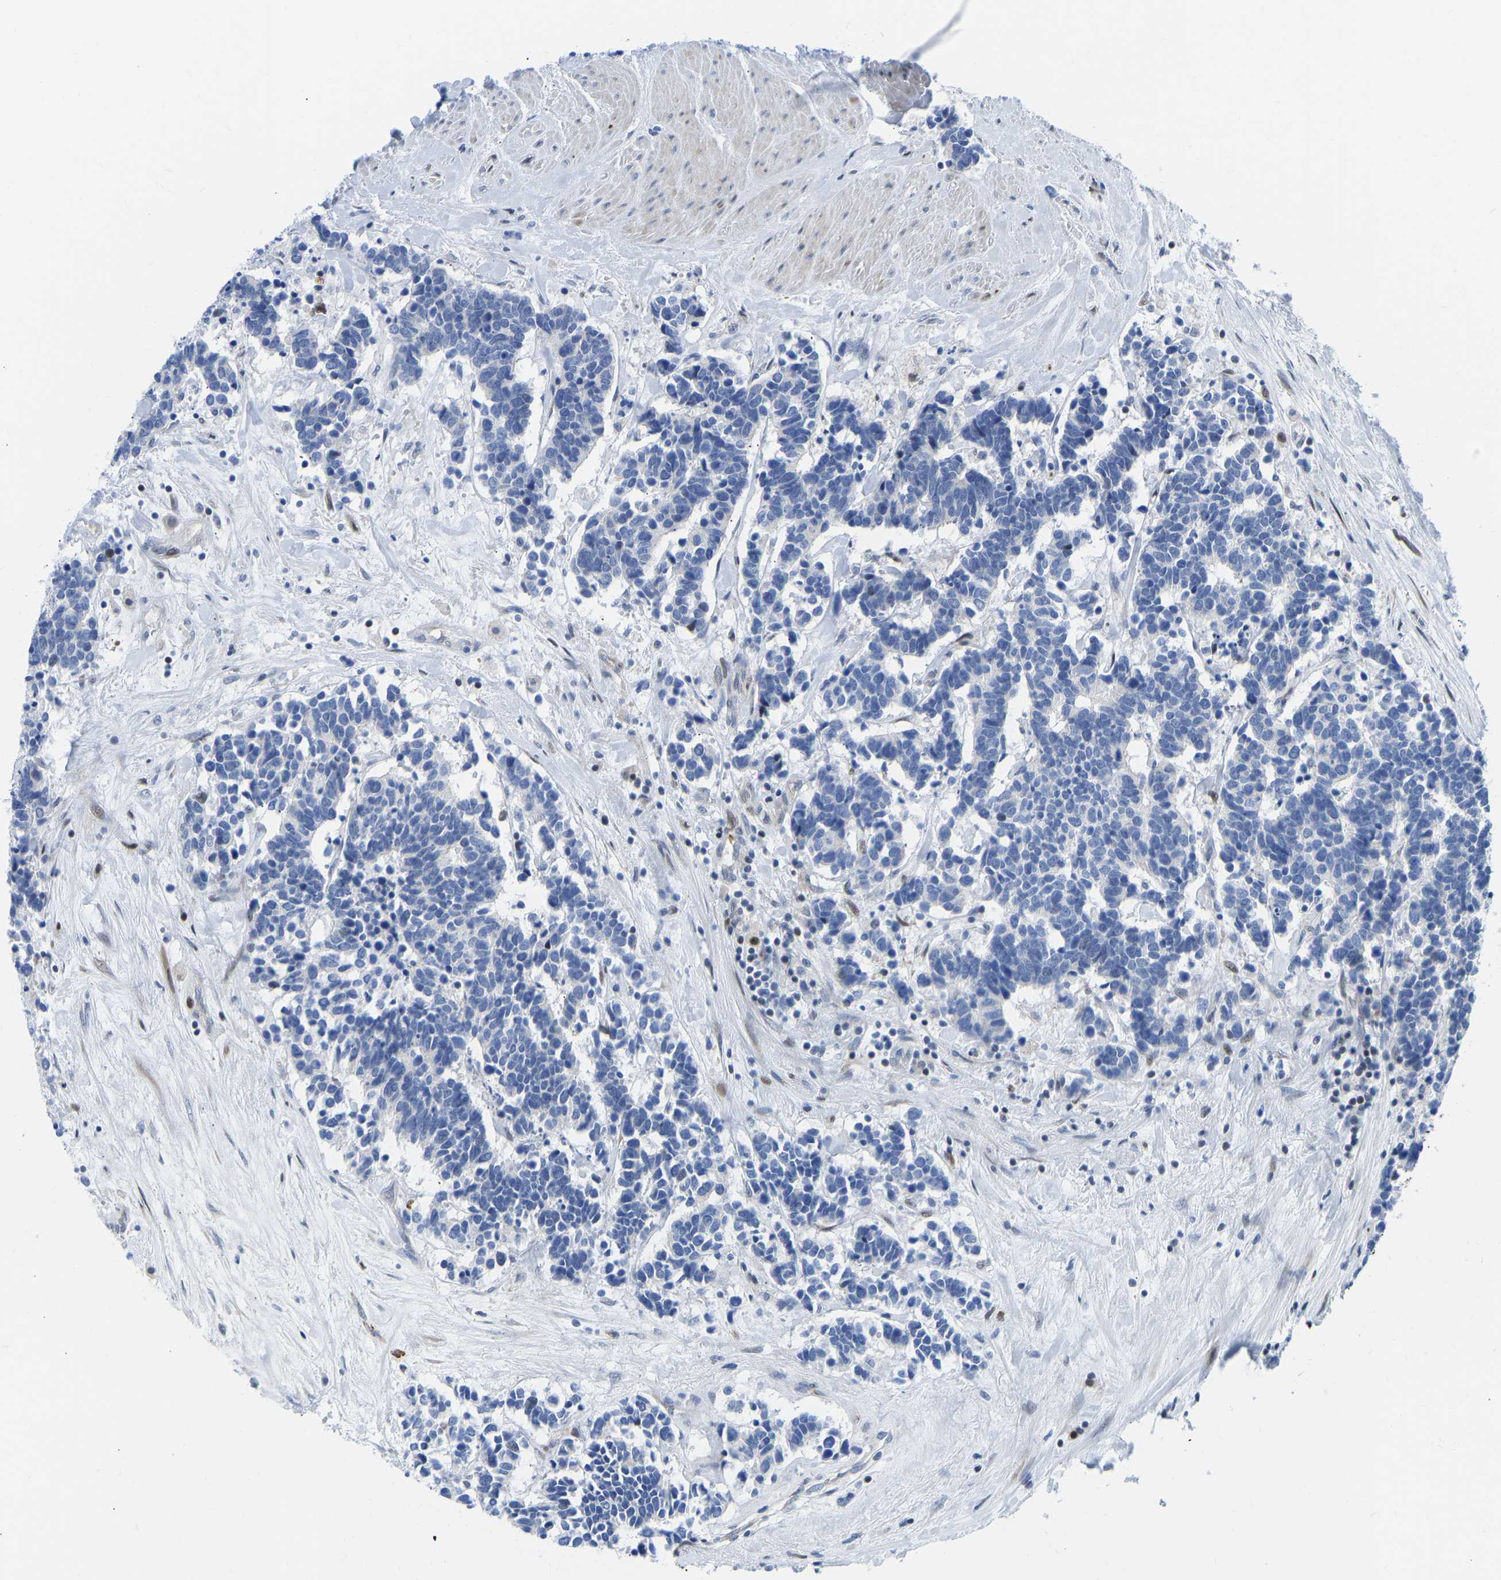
{"staining": {"intensity": "negative", "quantity": "none", "location": "none"}, "tissue": "carcinoid", "cell_type": "Tumor cells", "image_type": "cancer", "snomed": [{"axis": "morphology", "description": "Carcinoma, NOS"}, {"axis": "morphology", "description": "Carcinoid, malignant, NOS"}, {"axis": "topography", "description": "Urinary bladder"}], "caption": "The histopathology image demonstrates no staining of tumor cells in malignant carcinoid.", "gene": "HDAC5", "patient": {"sex": "male", "age": 57}}